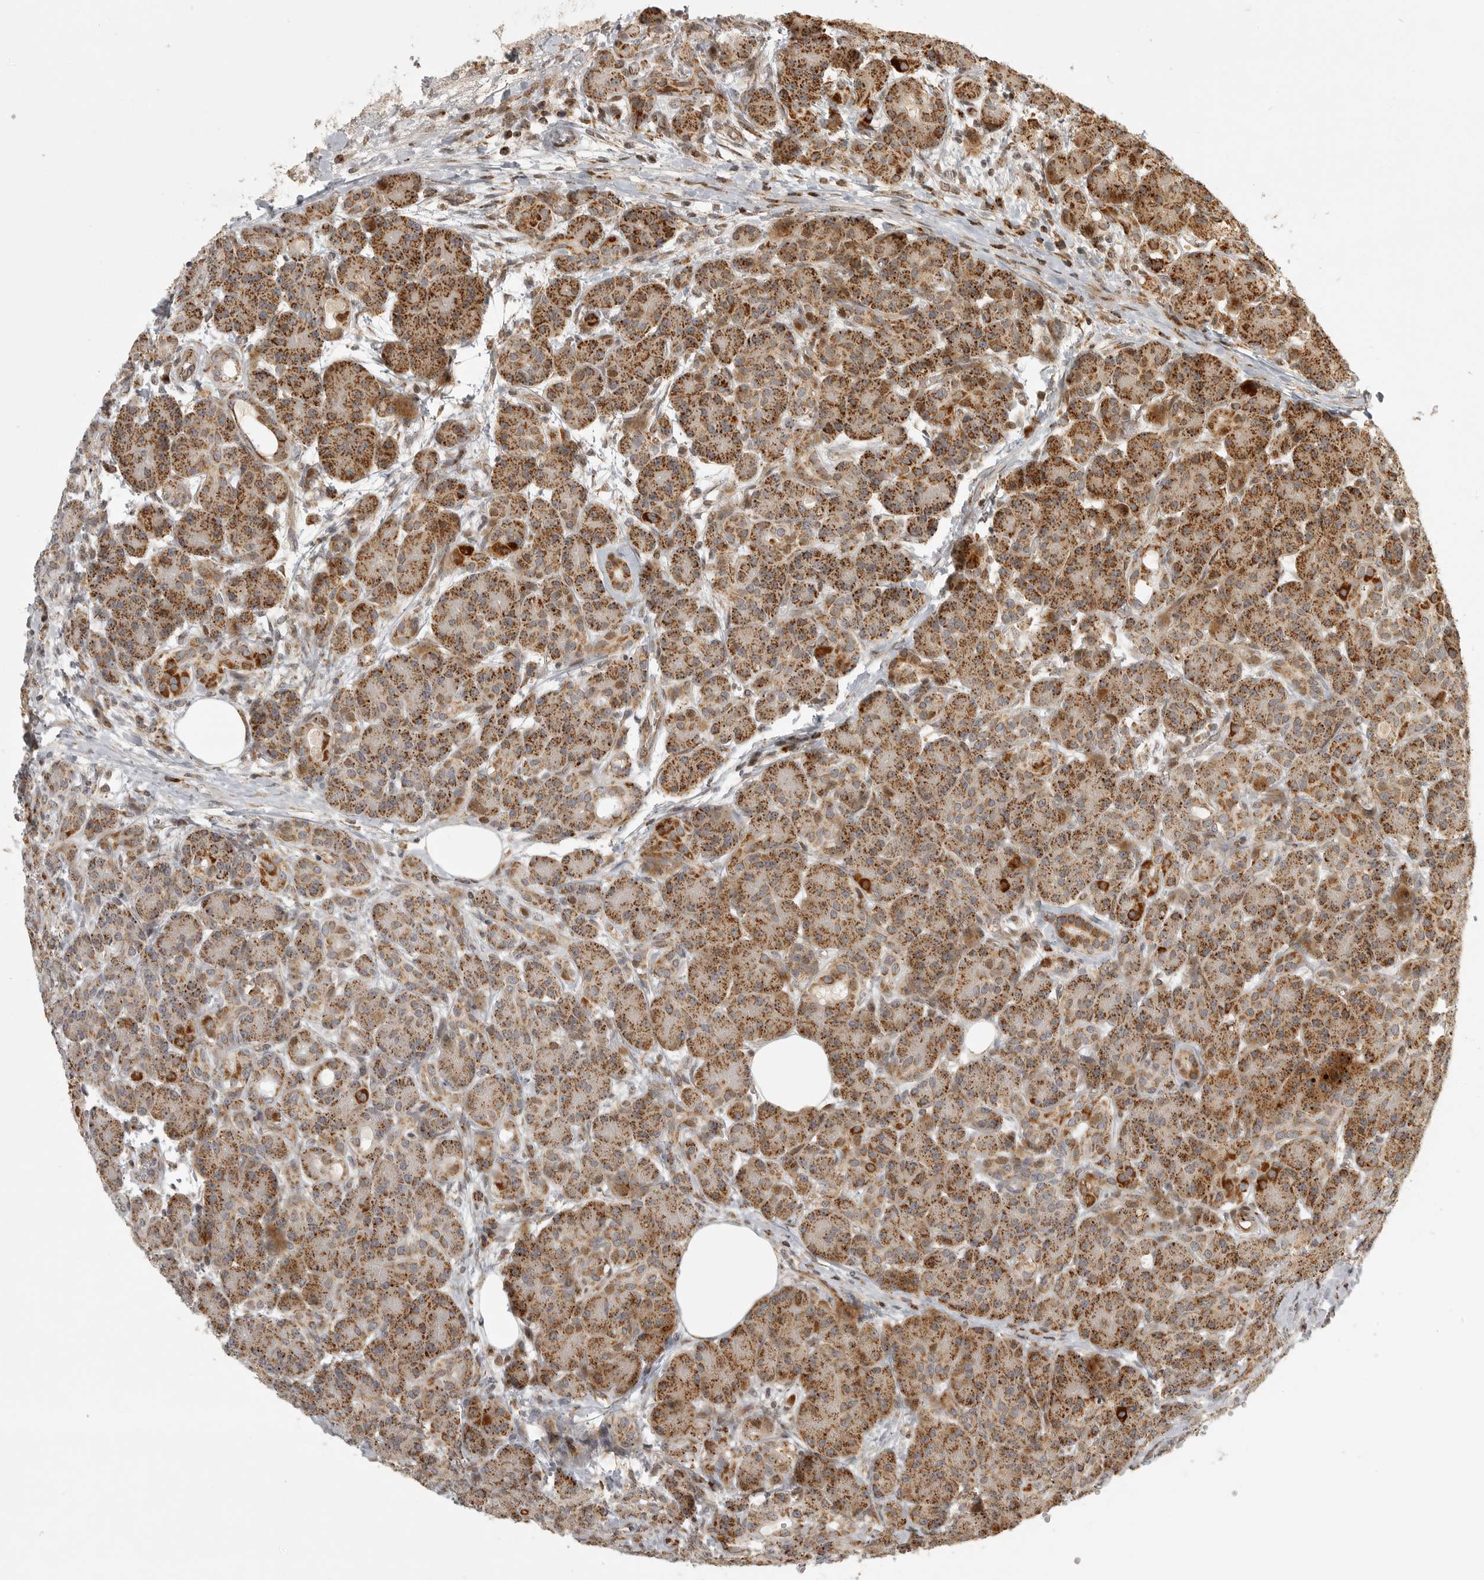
{"staining": {"intensity": "moderate", "quantity": ">75%", "location": "cytoplasmic/membranous"}, "tissue": "pancreas", "cell_type": "Exocrine glandular cells", "image_type": "normal", "snomed": [{"axis": "morphology", "description": "Normal tissue, NOS"}, {"axis": "topography", "description": "Pancreas"}], "caption": "A histopathology image of human pancreas stained for a protein shows moderate cytoplasmic/membranous brown staining in exocrine glandular cells. The staining was performed using DAB to visualize the protein expression in brown, while the nuclei were stained in blue with hematoxylin (Magnification: 20x).", "gene": "NARS2", "patient": {"sex": "male", "age": 63}}